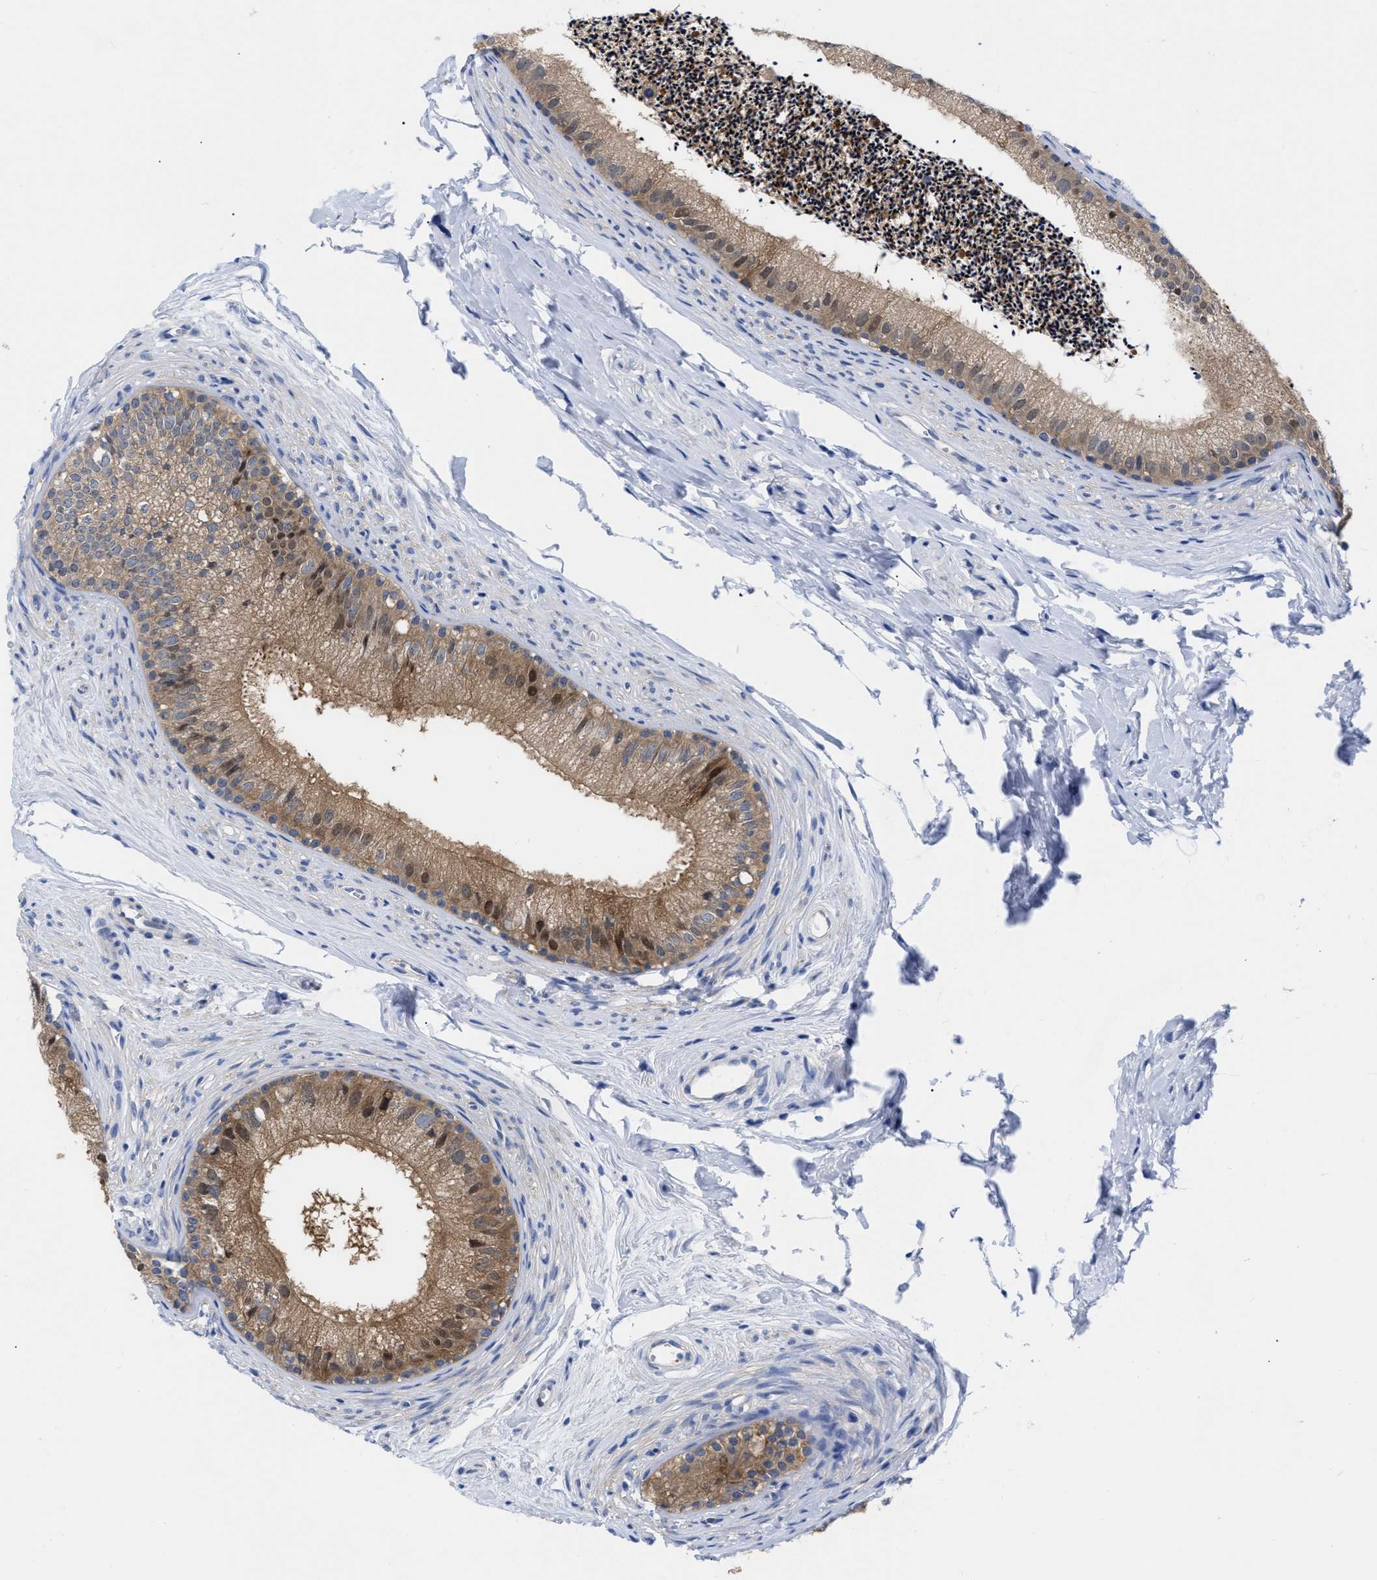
{"staining": {"intensity": "moderate", "quantity": ">75%", "location": "cytoplasmic/membranous,nuclear"}, "tissue": "epididymis", "cell_type": "Glandular cells", "image_type": "normal", "snomed": [{"axis": "morphology", "description": "Normal tissue, NOS"}, {"axis": "topography", "description": "Epididymis"}], "caption": "Protein staining of benign epididymis demonstrates moderate cytoplasmic/membranous,nuclear staining in approximately >75% of glandular cells. Nuclei are stained in blue.", "gene": "RBKS", "patient": {"sex": "male", "age": 56}}